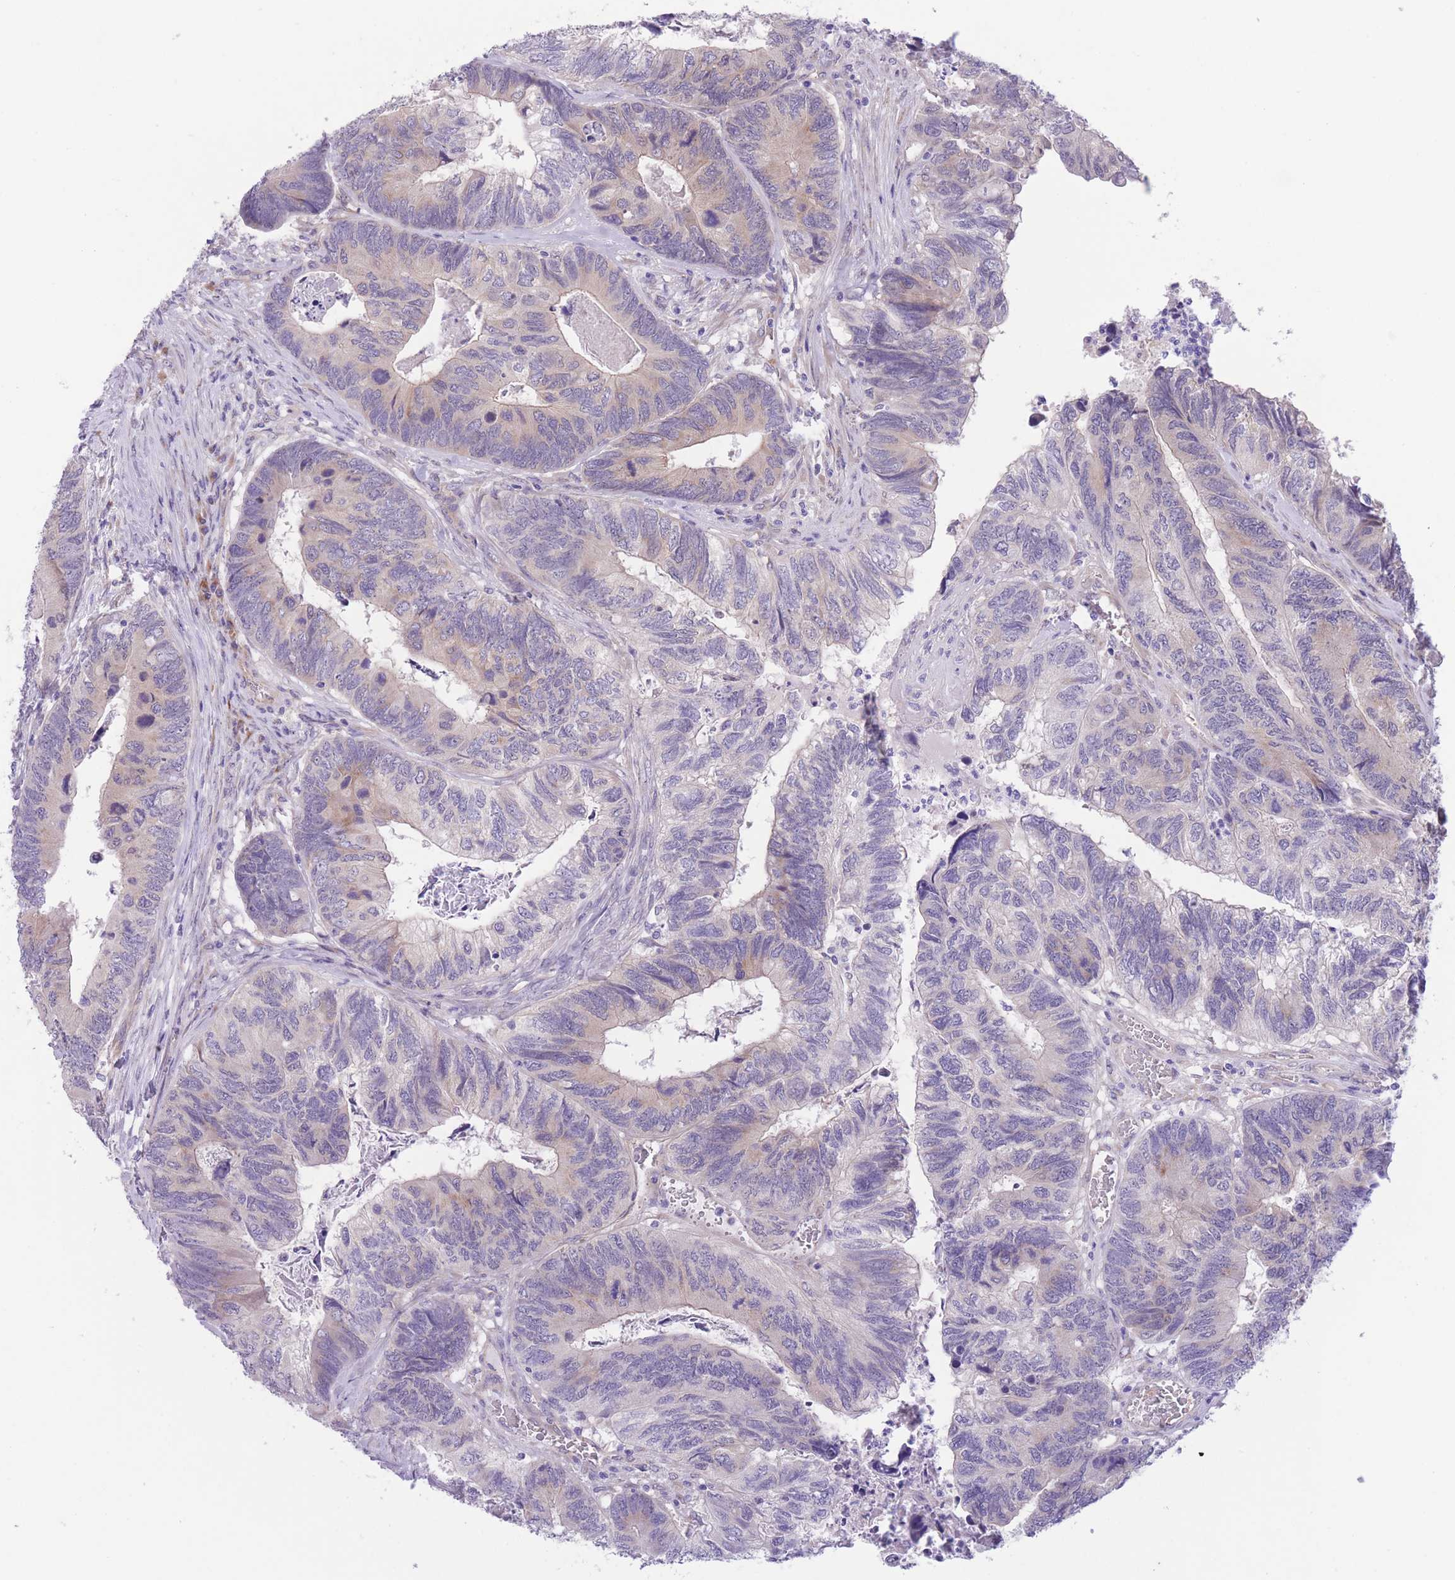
{"staining": {"intensity": "weak", "quantity": "<25%", "location": "cytoplasmic/membranous"}, "tissue": "colorectal cancer", "cell_type": "Tumor cells", "image_type": "cancer", "snomed": [{"axis": "morphology", "description": "Adenocarcinoma, NOS"}, {"axis": "topography", "description": "Colon"}], "caption": "The image displays no staining of tumor cells in colorectal cancer. (DAB immunohistochemistry (IHC) visualized using brightfield microscopy, high magnification).", "gene": "WWOX", "patient": {"sex": "female", "age": 67}}